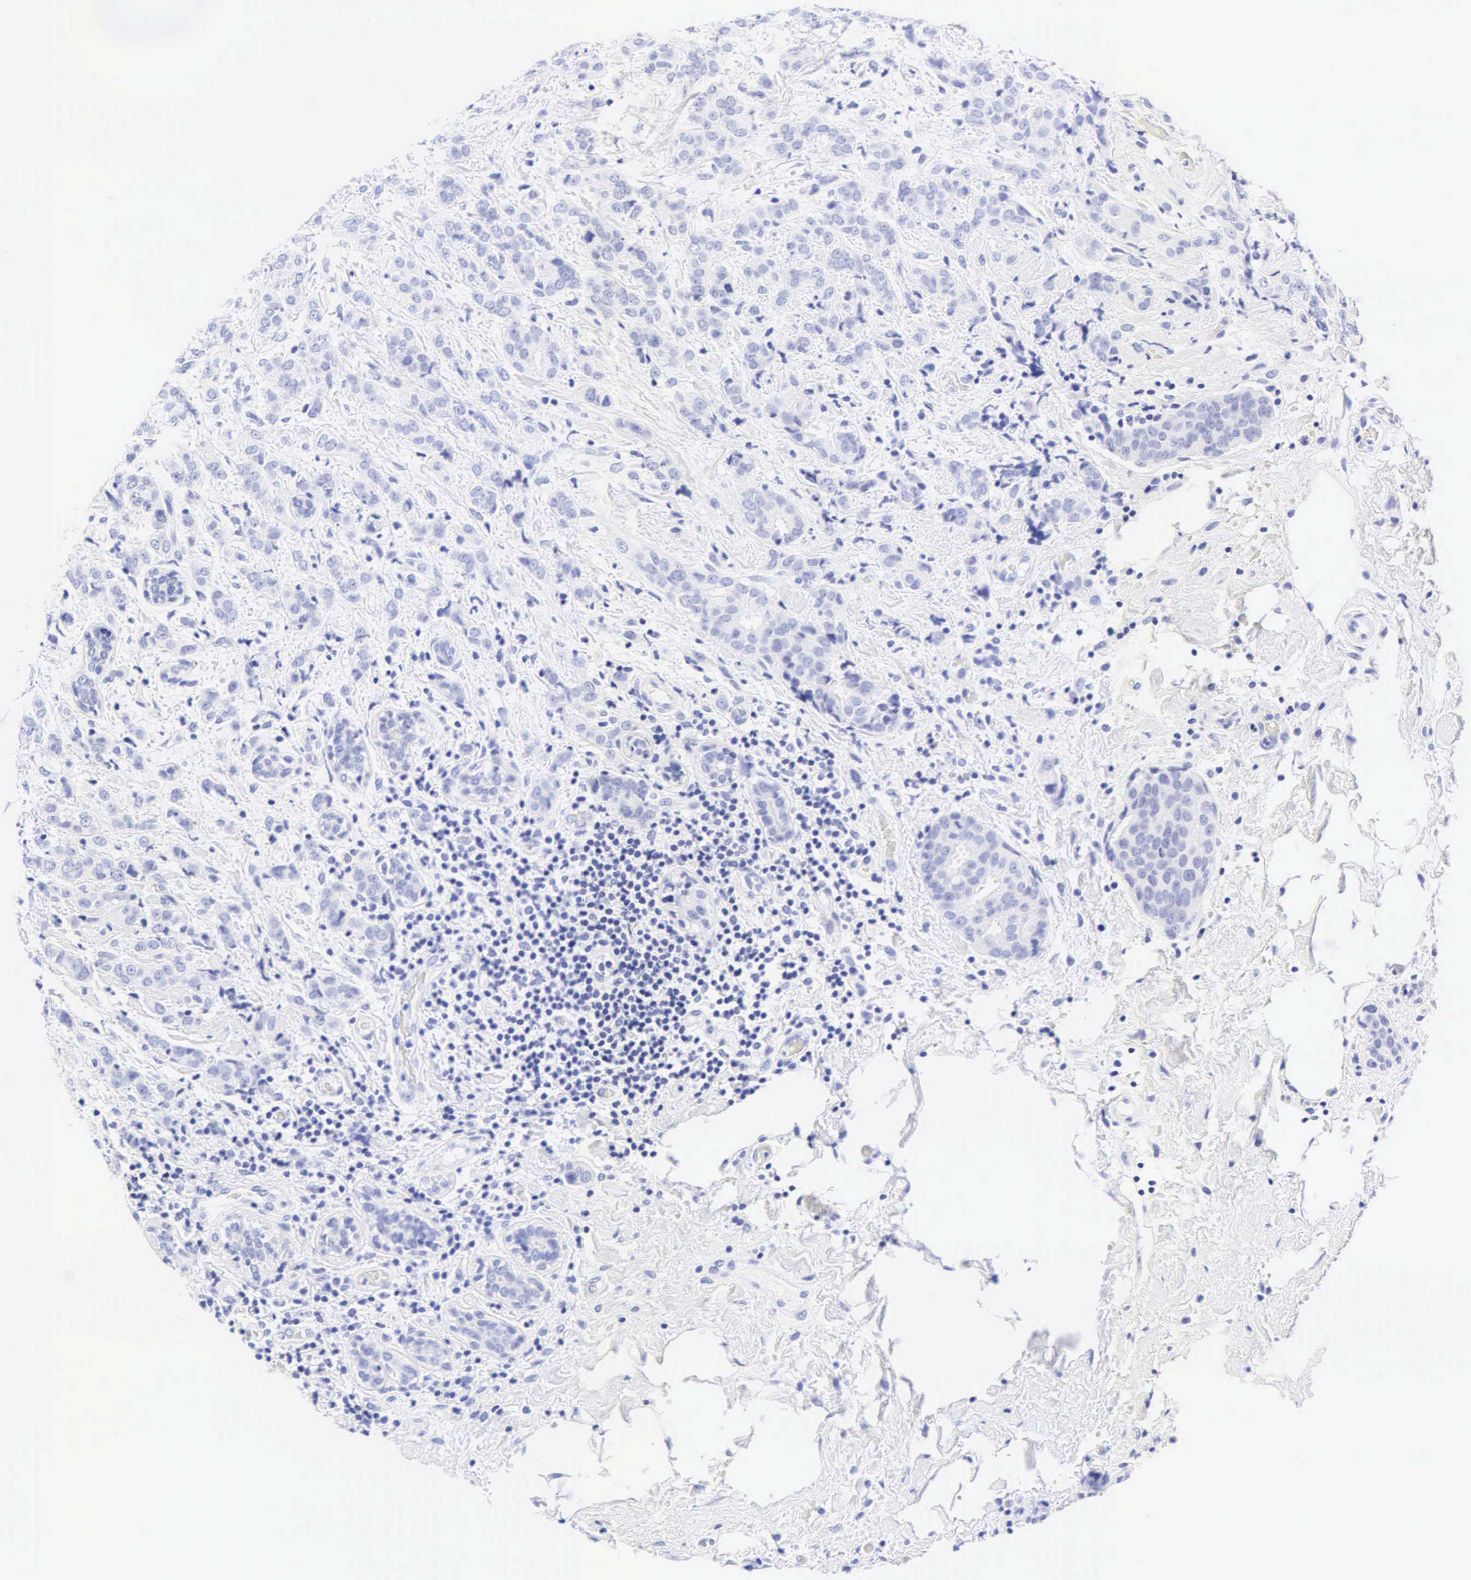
{"staining": {"intensity": "negative", "quantity": "none", "location": "none"}, "tissue": "breast cancer", "cell_type": "Tumor cells", "image_type": "cancer", "snomed": [{"axis": "morphology", "description": "Duct carcinoma"}, {"axis": "topography", "description": "Breast"}], "caption": "Immunohistochemical staining of breast cancer (invasive ductal carcinoma) reveals no significant positivity in tumor cells. Nuclei are stained in blue.", "gene": "KRT20", "patient": {"sex": "female", "age": 53}}